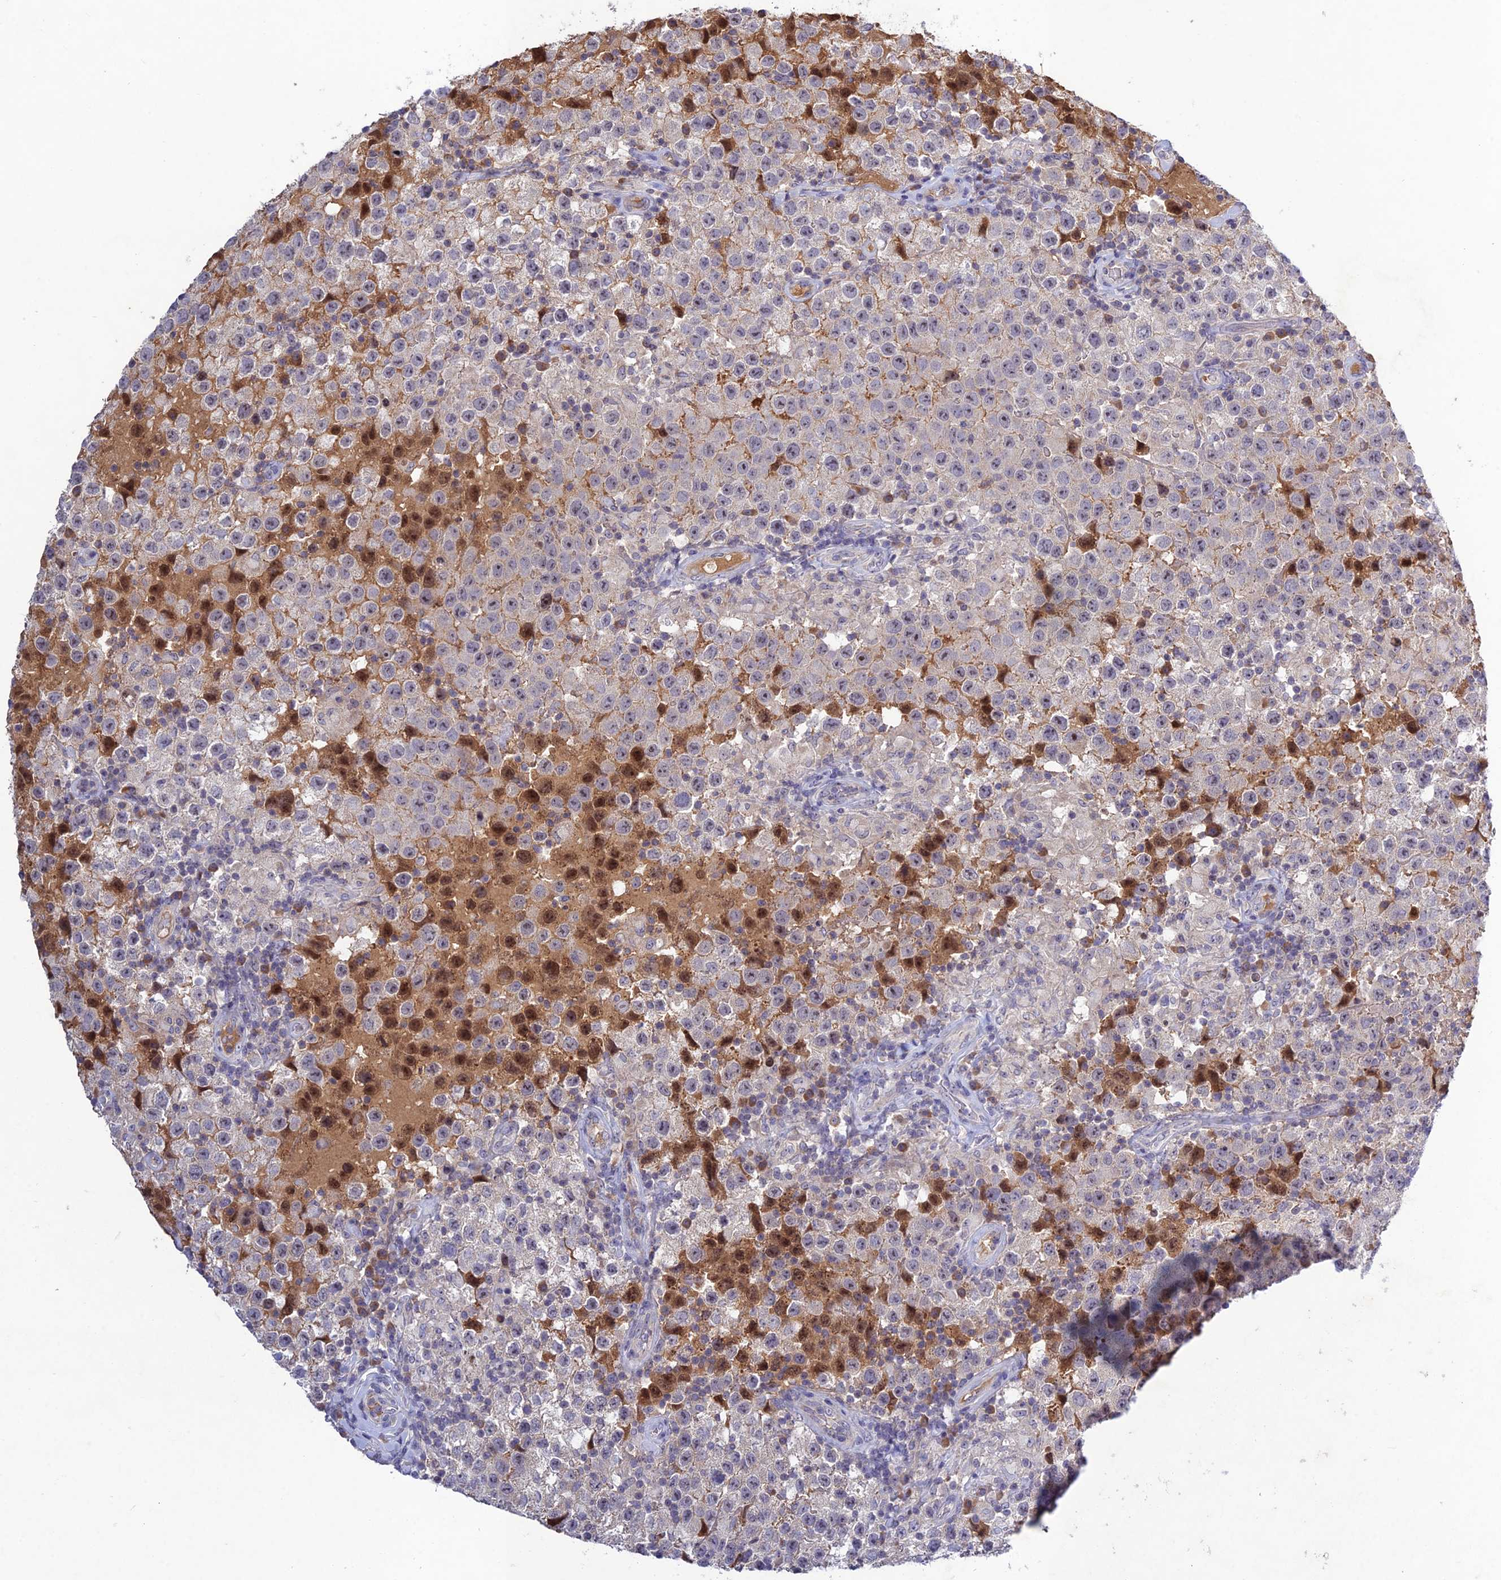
{"staining": {"intensity": "negative", "quantity": "none", "location": "none"}, "tissue": "testis cancer", "cell_type": "Tumor cells", "image_type": "cancer", "snomed": [{"axis": "morphology", "description": "Seminoma, NOS"}, {"axis": "morphology", "description": "Carcinoma, Embryonal, NOS"}, {"axis": "topography", "description": "Testis"}], "caption": "Photomicrograph shows no protein staining in tumor cells of seminoma (testis) tissue.", "gene": "CHST5", "patient": {"sex": "male", "age": 41}}